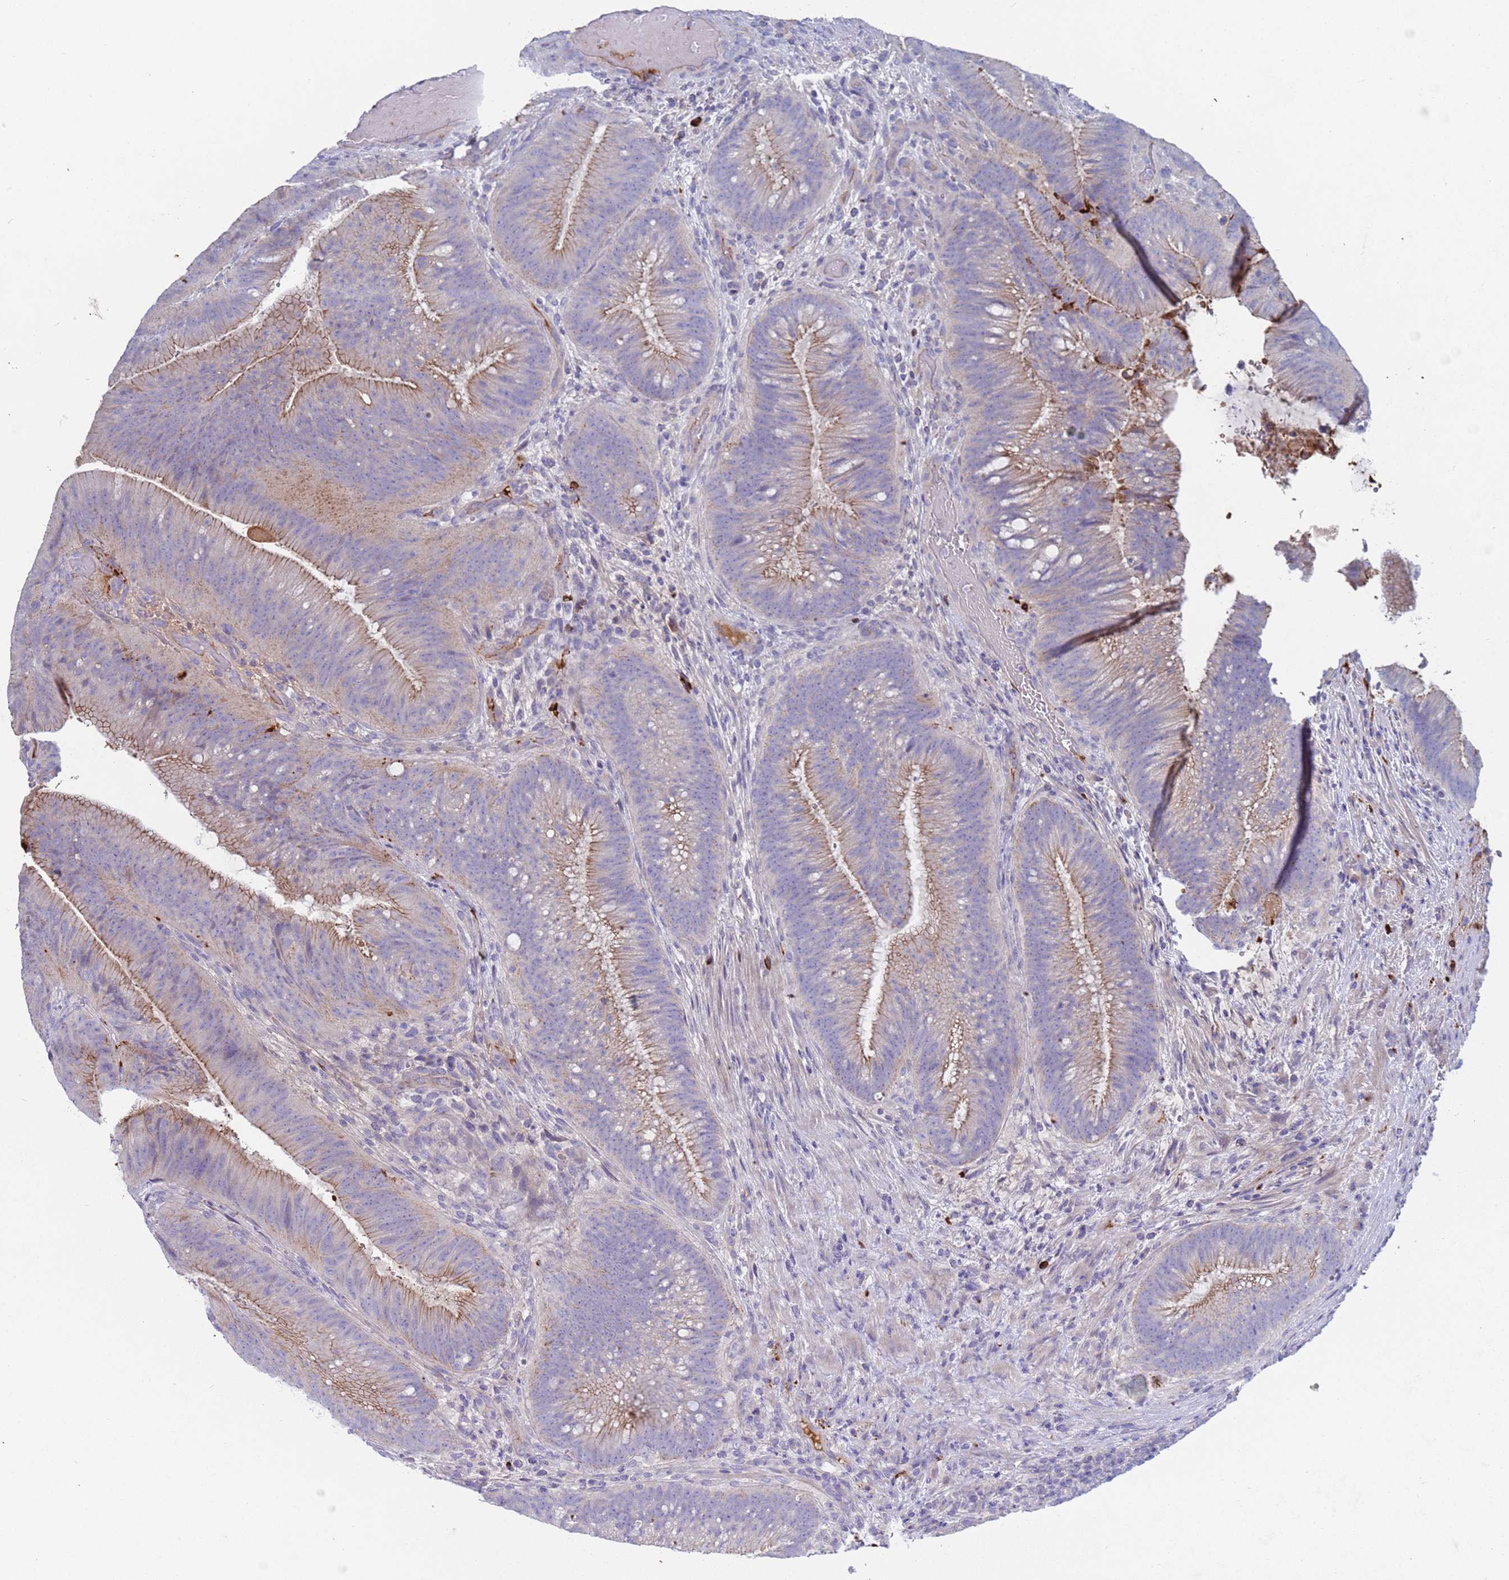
{"staining": {"intensity": "moderate", "quantity": "<25%", "location": "cytoplasmic/membranous"}, "tissue": "colorectal cancer", "cell_type": "Tumor cells", "image_type": "cancer", "snomed": [{"axis": "morphology", "description": "Adenocarcinoma, NOS"}, {"axis": "topography", "description": "Colon"}], "caption": "Immunohistochemistry micrograph of neoplastic tissue: human colorectal adenocarcinoma stained using immunohistochemistry shows low levels of moderate protein expression localized specifically in the cytoplasmic/membranous of tumor cells, appearing as a cytoplasmic/membranous brown color.", "gene": "C4orf46", "patient": {"sex": "female", "age": 43}}